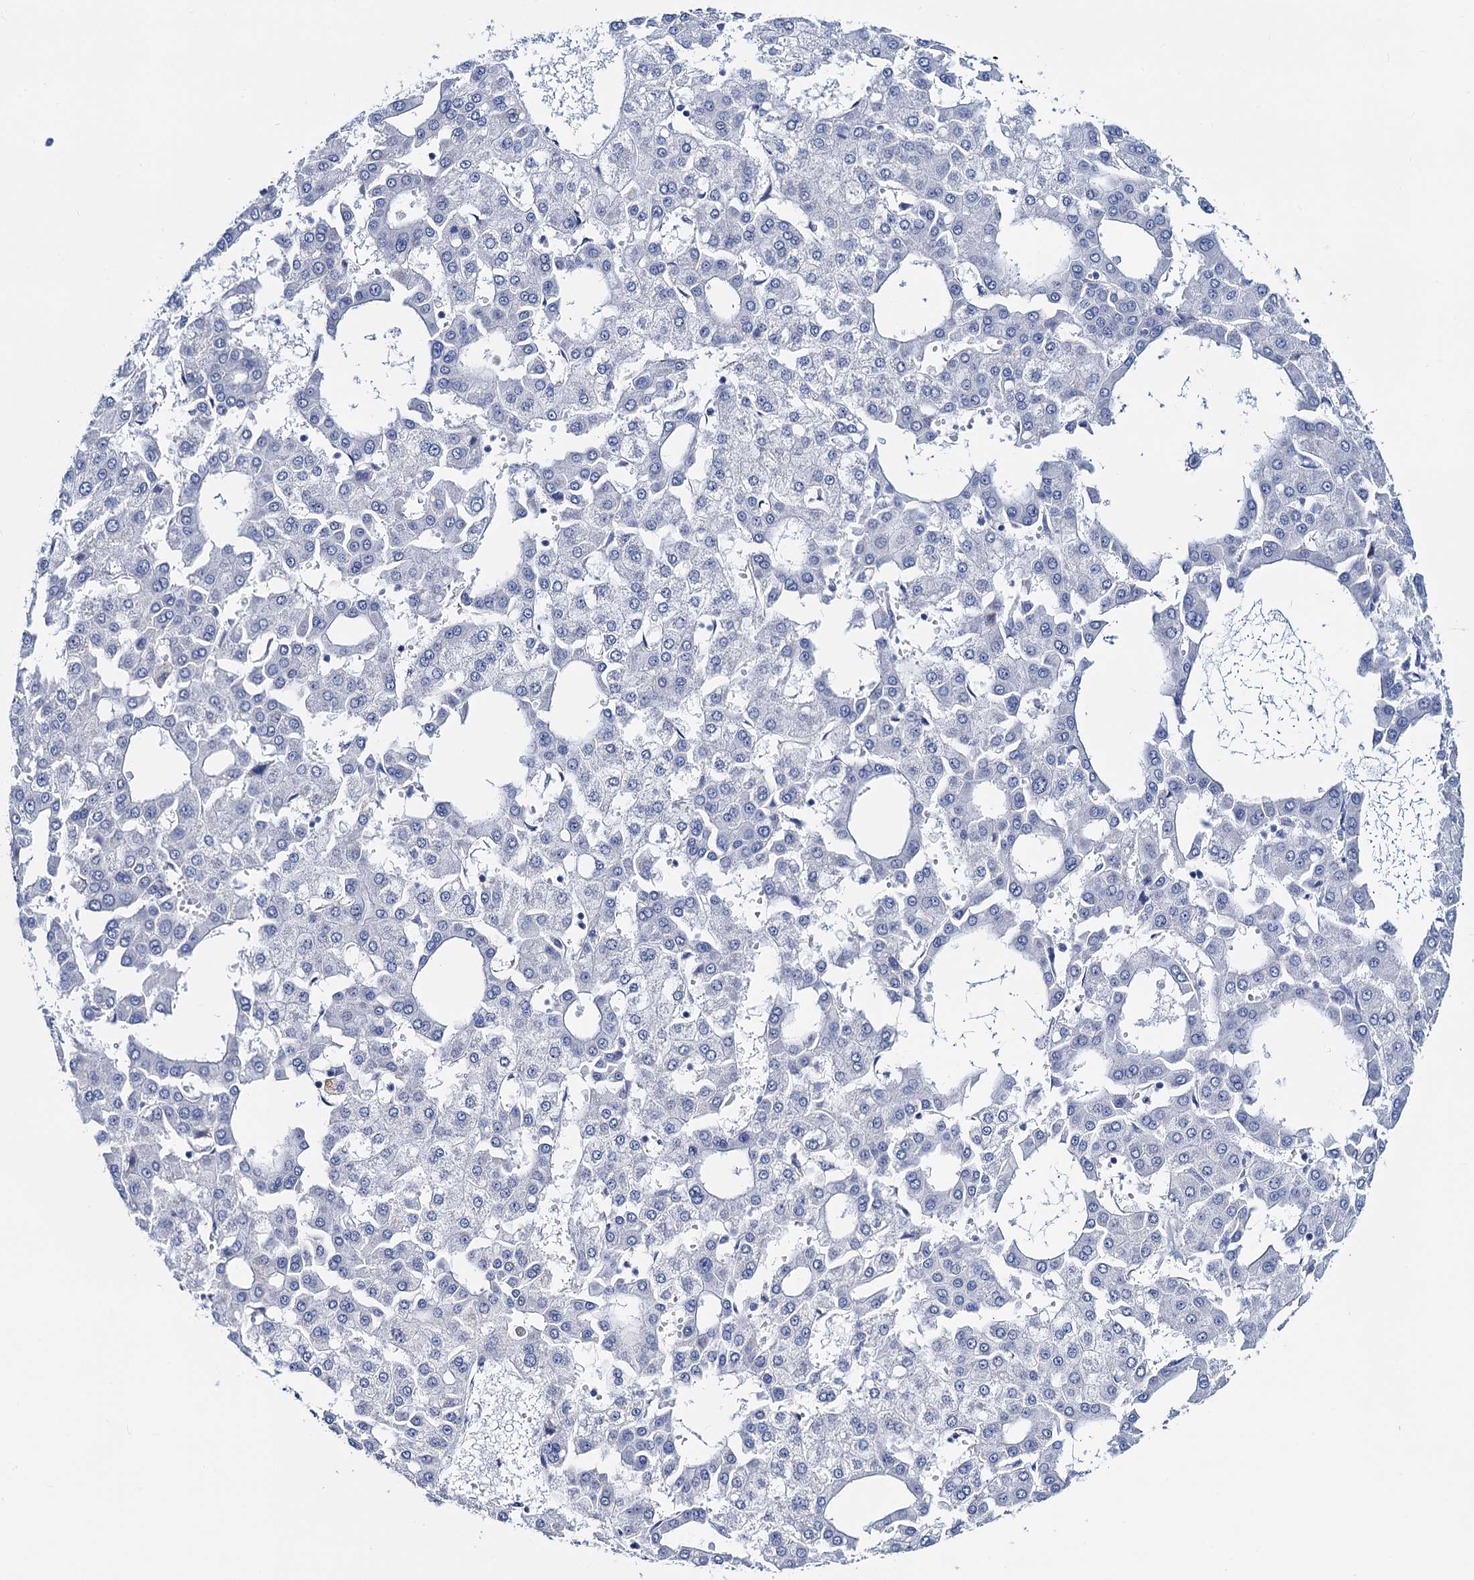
{"staining": {"intensity": "negative", "quantity": "none", "location": "none"}, "tissue": "liver cancer", "cell_type": "Tumor cells", "image_type": "cancer", "snomed": [{"axis": "morphology", "description": "Carcinoma, Hepatocellular, NOS"}, {"axis": "topography", "description": "Liver"}], "caption": "IHC of liver hepatocellular carcinoma demonstrates no staining in tumor cells.", "gene": "C16orf87", "patient": {"sex": "male", "age": 47}}